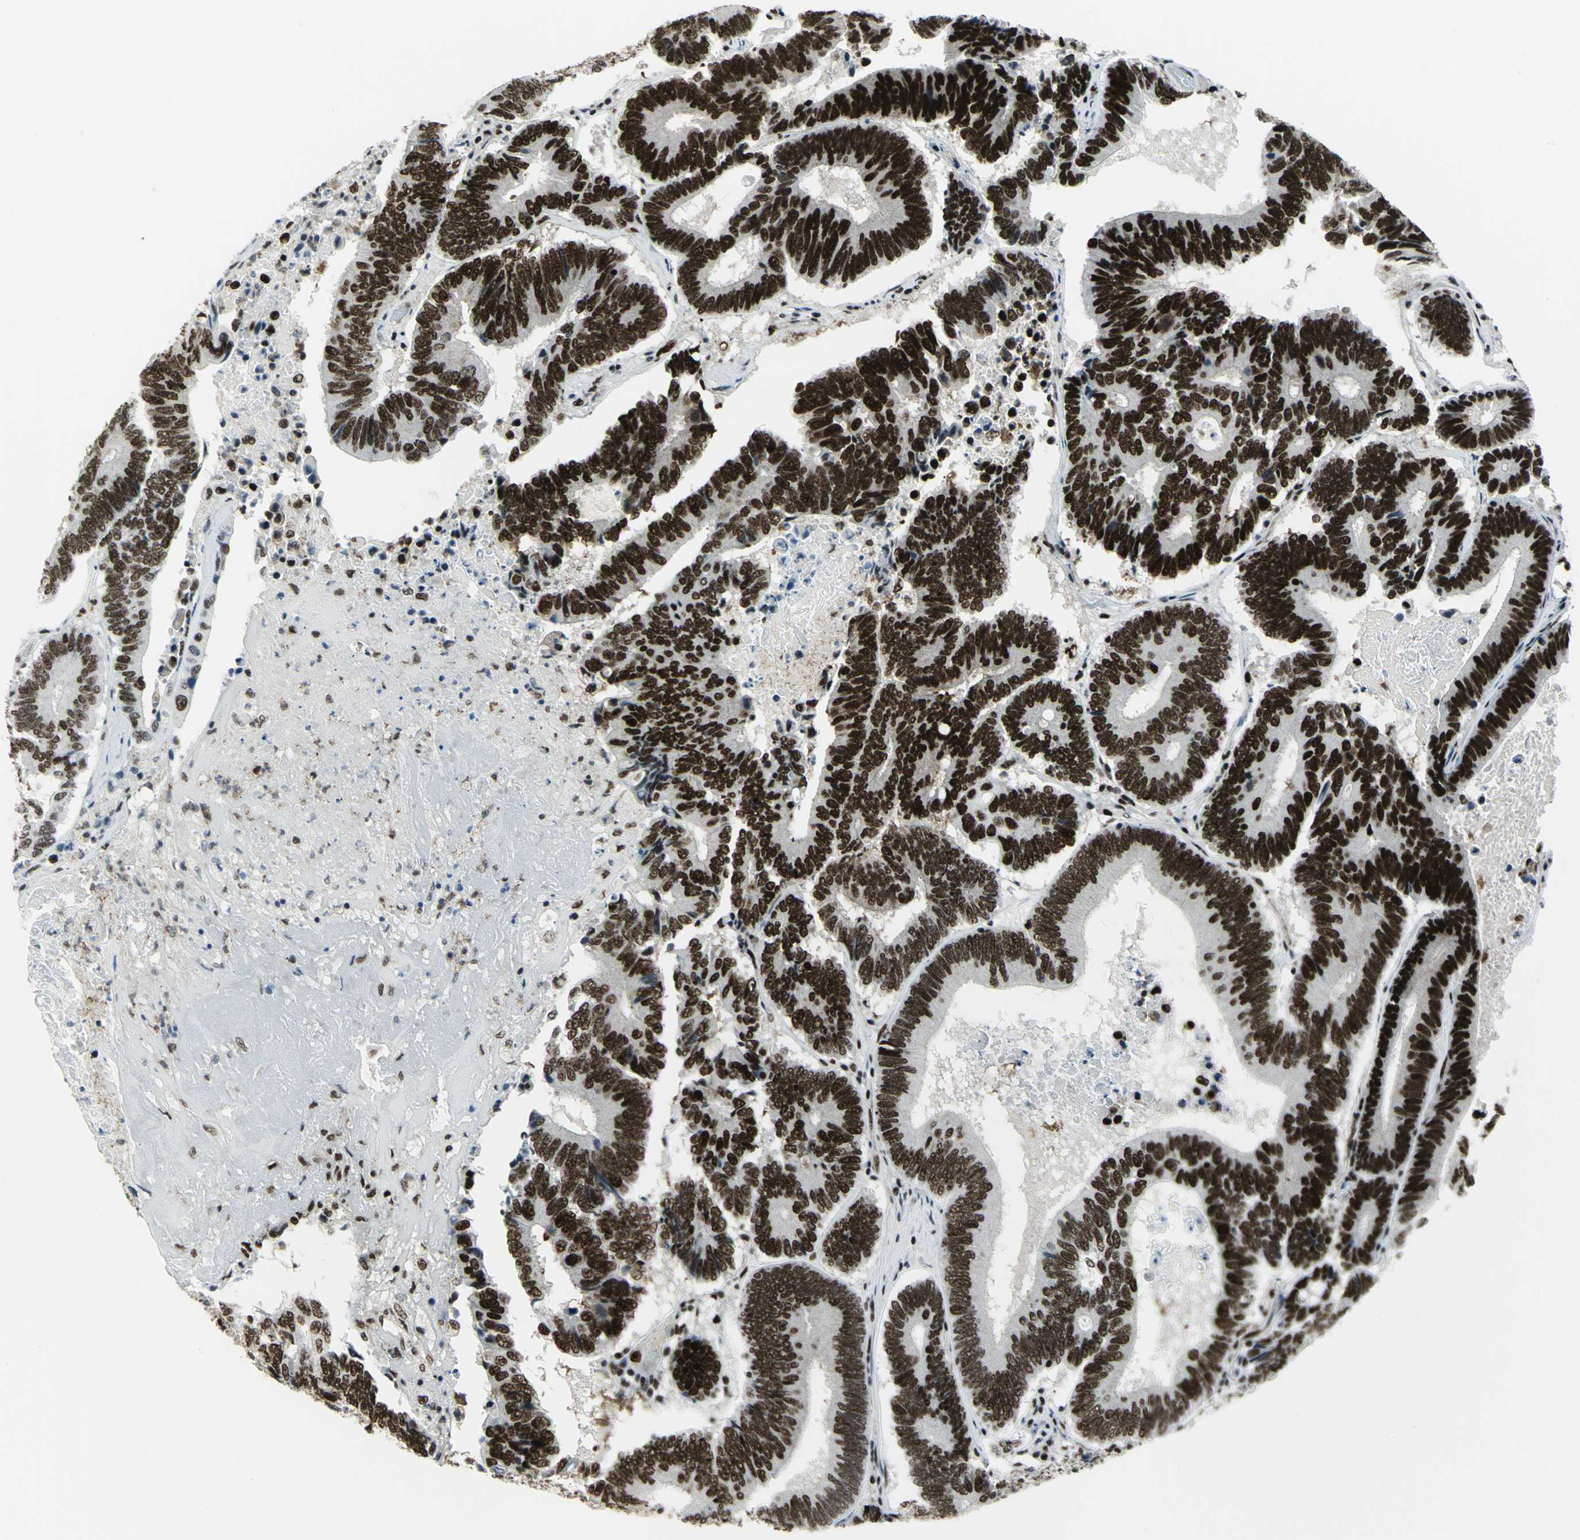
{"staining": {"intensity": "strong", "quantity": ">75%", "location": "nuclear"}, "tissue": "colorectal cancer", "cell_type": "Tumor cells", "image_type": "cancer", "snomed": [{"axis": "morphology", "description": "Adenocarcinoma, NOS"}, {"axis": "topography", "description": "Colon"}], "caption": "The image exhibits staining of colorectal adenocarcinoma, revealing strong nuclear protein expression (brown color) within tumor cells. (brown staining indicates protein expression, while blue staining denotes nuclei).", "gene": "SMARCA4", "patient": {"sex": "female", "age": 78}}